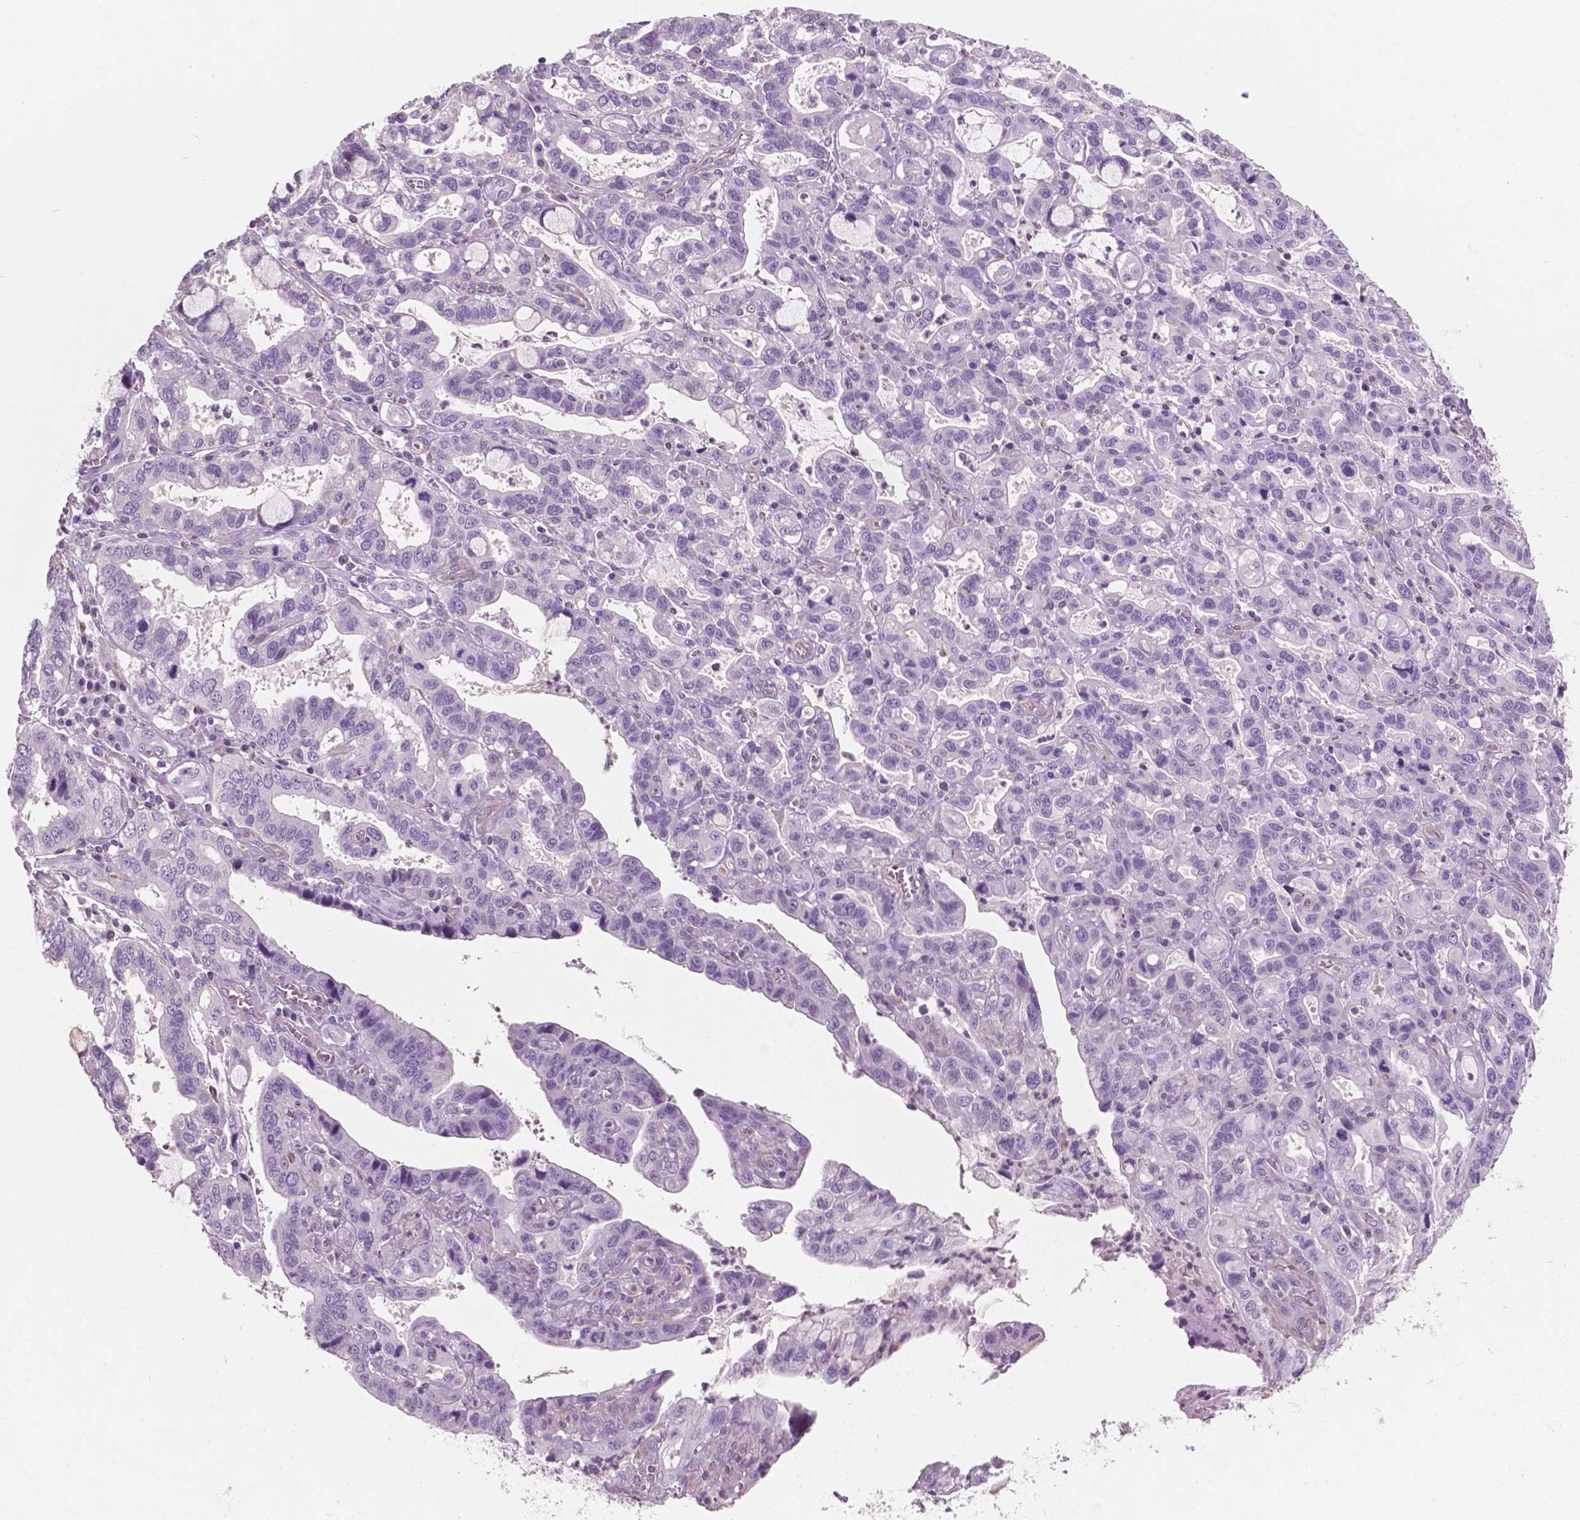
{"staining": {"intensity": "negative", "quantity": "none", "location": "none"}, "tissue": "stomach cancer", "cell_type": "Tumor cells", "image_type": "cancer", "snomed": [{"axis": "morphology", "description": "Adenocarcinoma, NOS"}, {"axis": "topography", "description": "Stomach, lower"}], "caption": "This is an IHC photomicrograph of adenocarcinoma (stomach). There is no staining in tumor cells.", "gene": "AWAT1", "patient": {"sex": "female", "age": 76}}